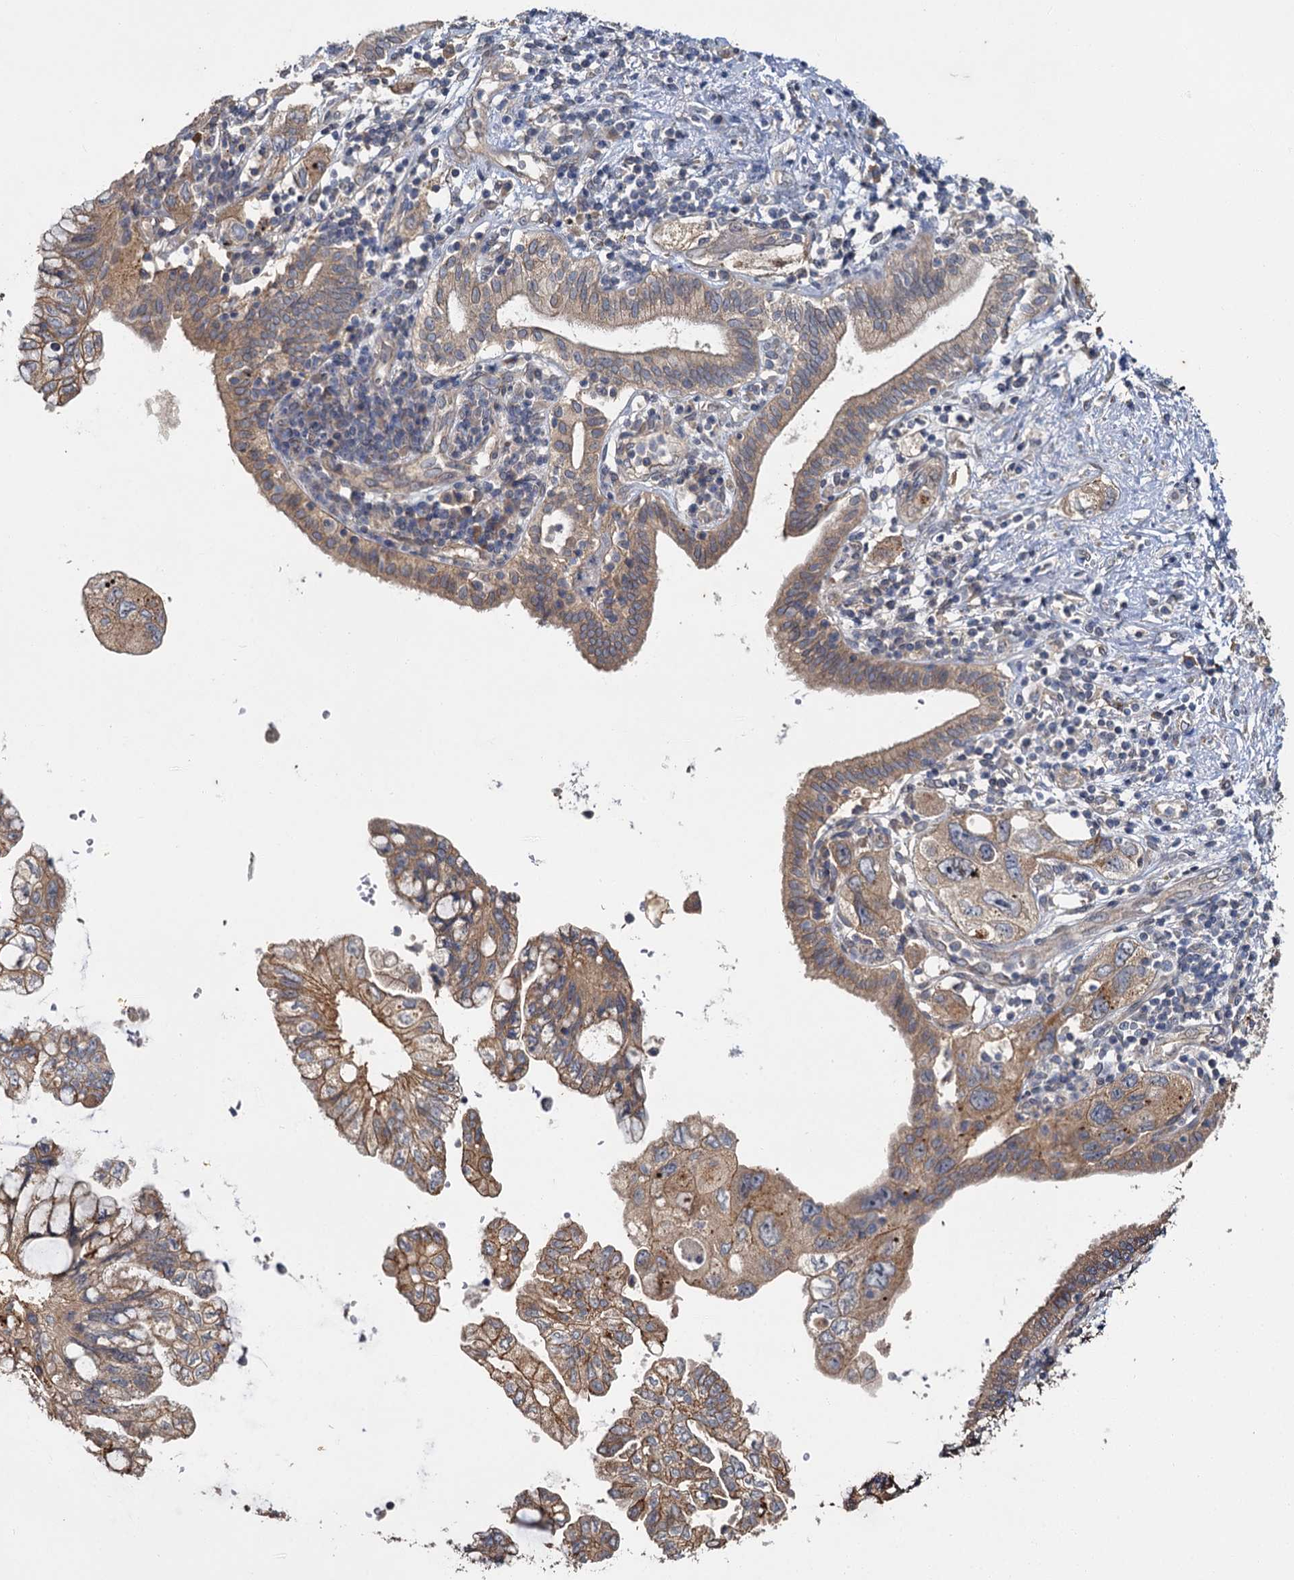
{"staining": {"intensity": "moderate", "quantity": ">75%", "location": "cytoplasmic/membranous"}, "tissue": "pancreatic cancer", "cell_type": "Tumor cells", "image_type": "cancer", "snomed": [{"axis": "morphology", "description": "Adenocarcinoma, NOS"}, {"axis": "topography", "description": "Pancreas"}], "caption": "Immunohistochemical staining of human adenocarcinoma (pancreatic) shows moderate cytoplasmic/membranous protein staining in about >75% of tumor cells. (DAB (3,3'-diaminobenzidine) = brown stain, brightfield microscopy at high magnification).", "gene": "ZNF324", "patient": {"sex": "female", "age": 73}}